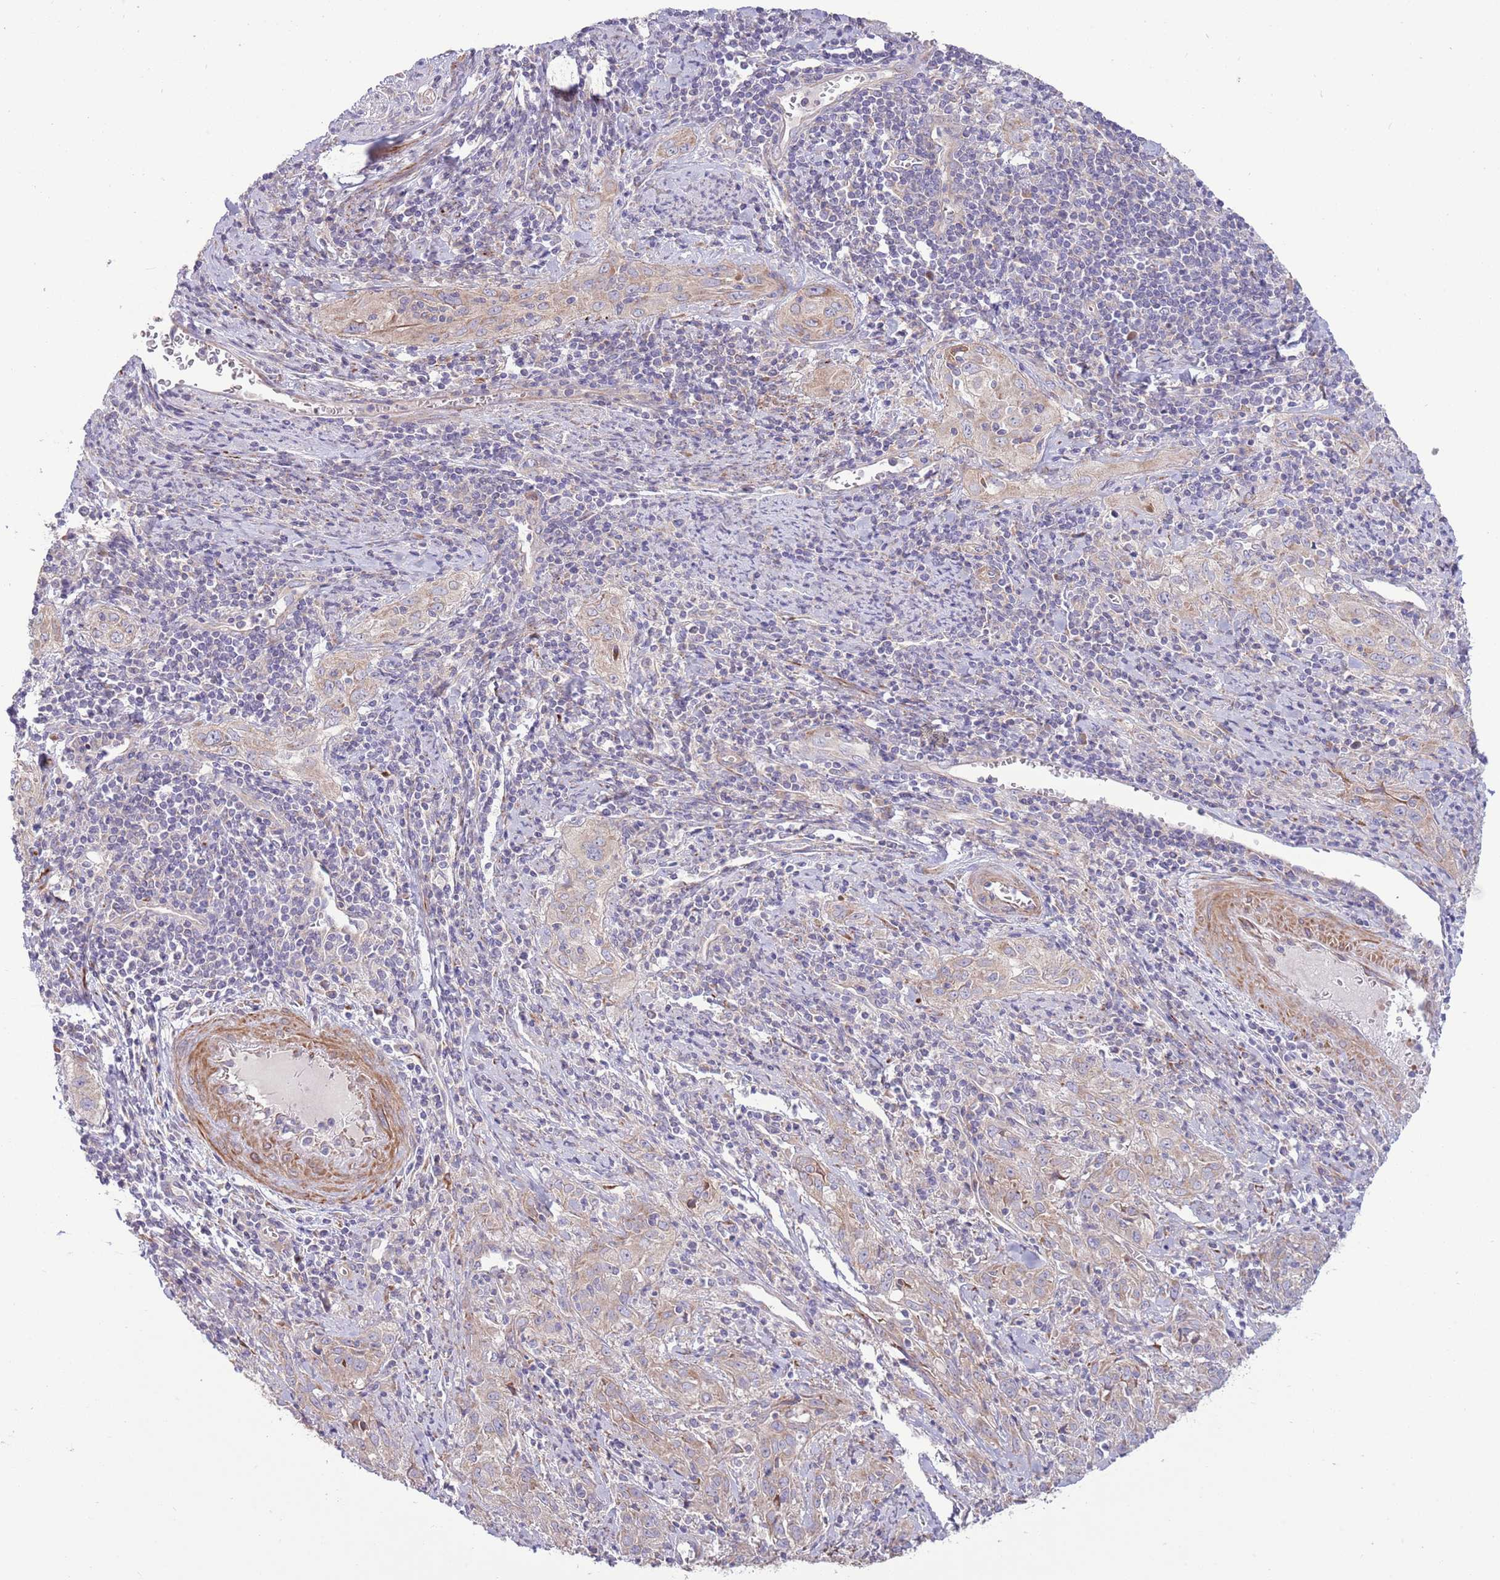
{"staining": {"intensity": "weak", "quantity": ">75%", "location": "cytoplasmic/membranous"}, "tissue": "cervical cancer", "cell_type": "Tumor cells", "image_type": "cancer", "snomed": [{"axis": "morphology", "description": "Squamous cell carcinoma, NOS"}, {"axis": "topography", "description": "Cervix"}], "caption": "Squamous cell carcinoma (cervical) tissue shows weak cytoplasmic/membranous expression in approximately >75% of tumor cells, visualized by immunohistochemistry. The staining was performed using DAB to visualize the protein expression in brown, while the nuclei were stained in blue with hematoxylin (Magnification: 20x).", "gene": "TOMM5", "patient": {"sex": "female", "age": 57}}